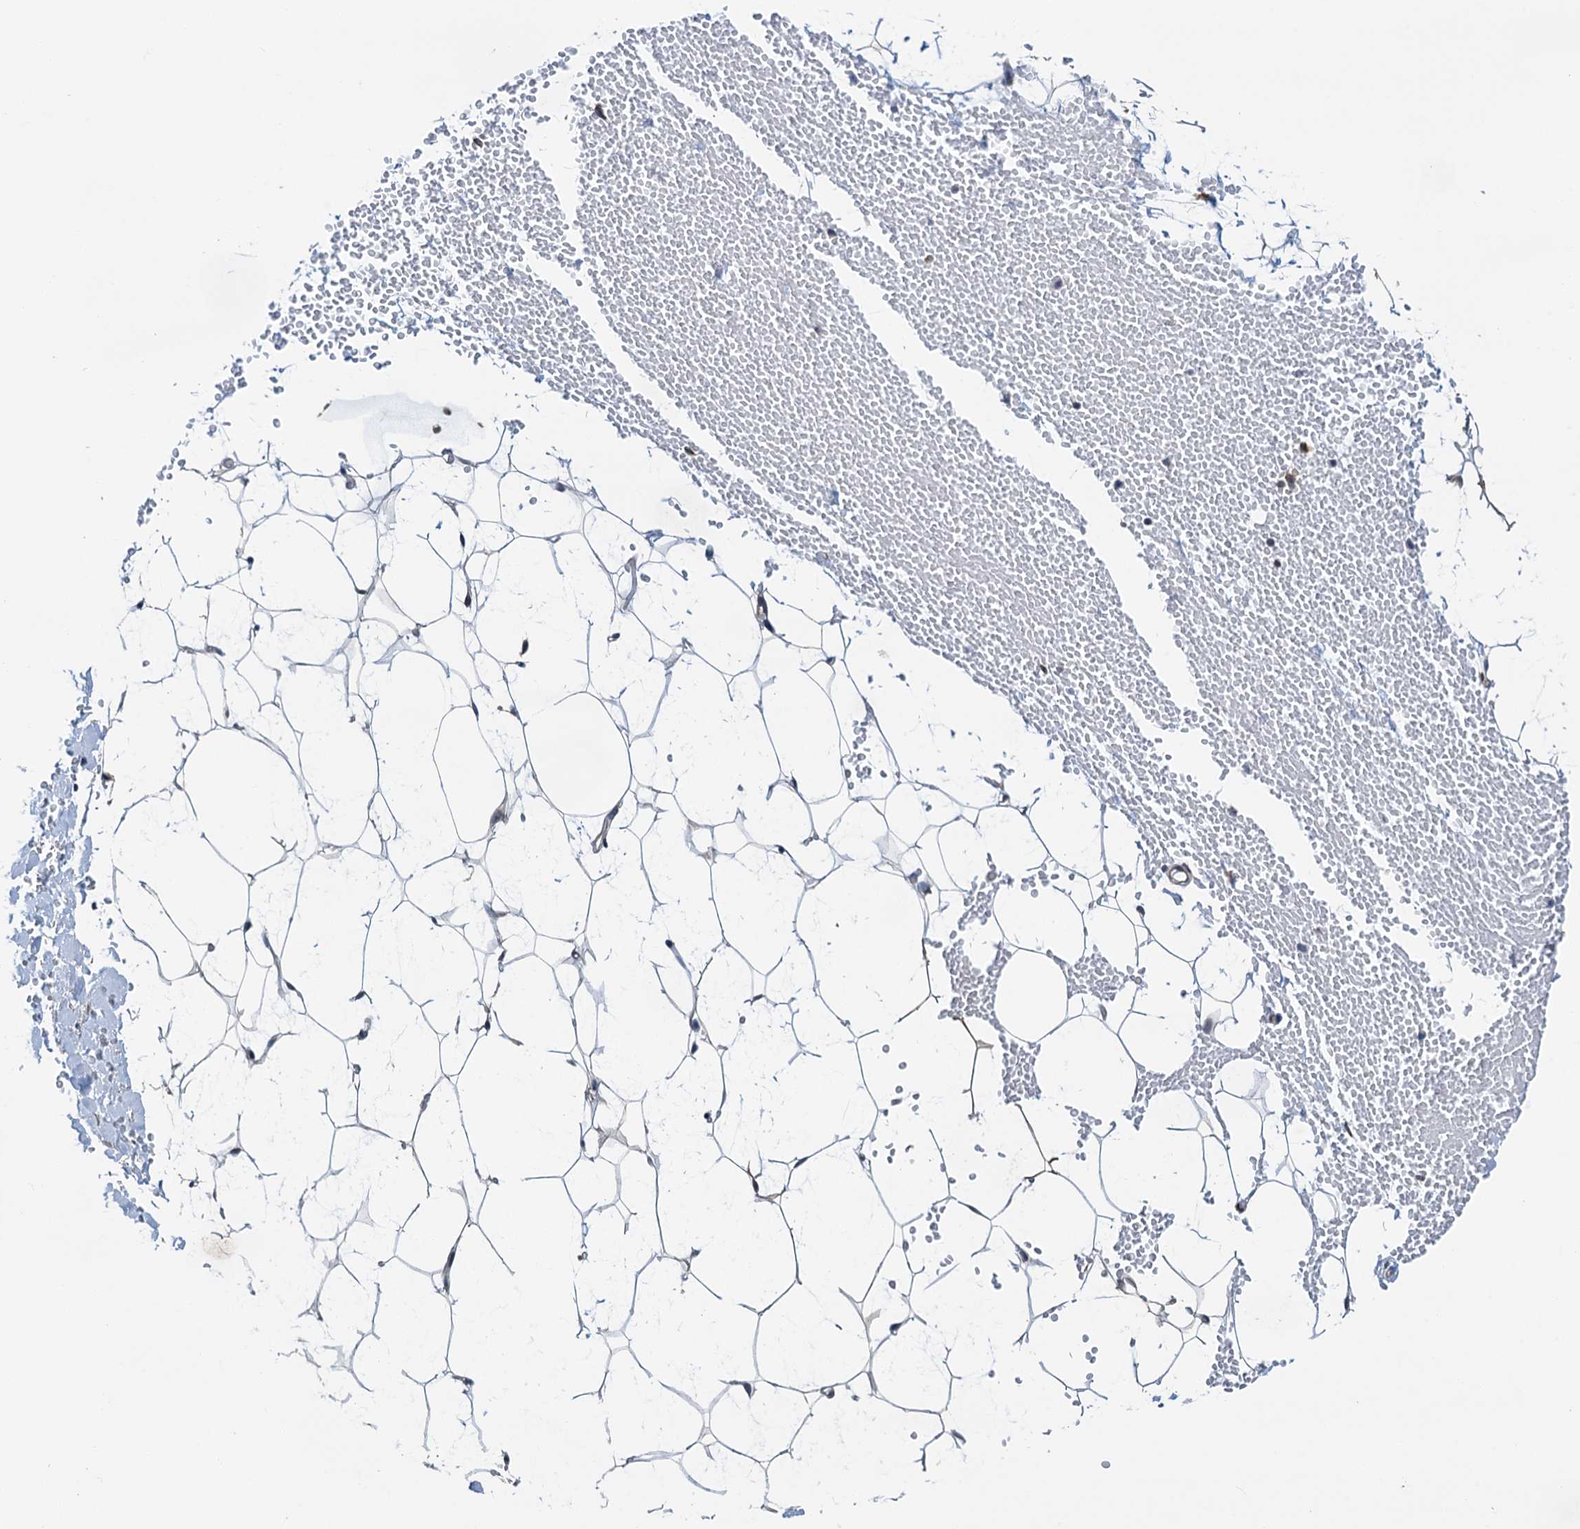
{"staining": {"intensity": "negative", "quantity": "none", "location": "none"}, "tissue": "adipose tissue", "cell_type": "Adipocytes", "image_type": "normal", "snomed": [{"axis": "morphology", "description": "Normal tissue, NOS"}, {"axis": "topography", "description": "Breast"}], "caption": "Immunohistochemistry image of benign adipose tissue stained for a protein (brown), which demonstrates no positivity in adipocytes. Brightfield microscopy of immunohistochemistry (IHC) stained with DAB (brown) and hematoxylin (blue), captured at high magnification.", "gene": "ELAC1", "patient": {"sex": "female", "age": 23}}